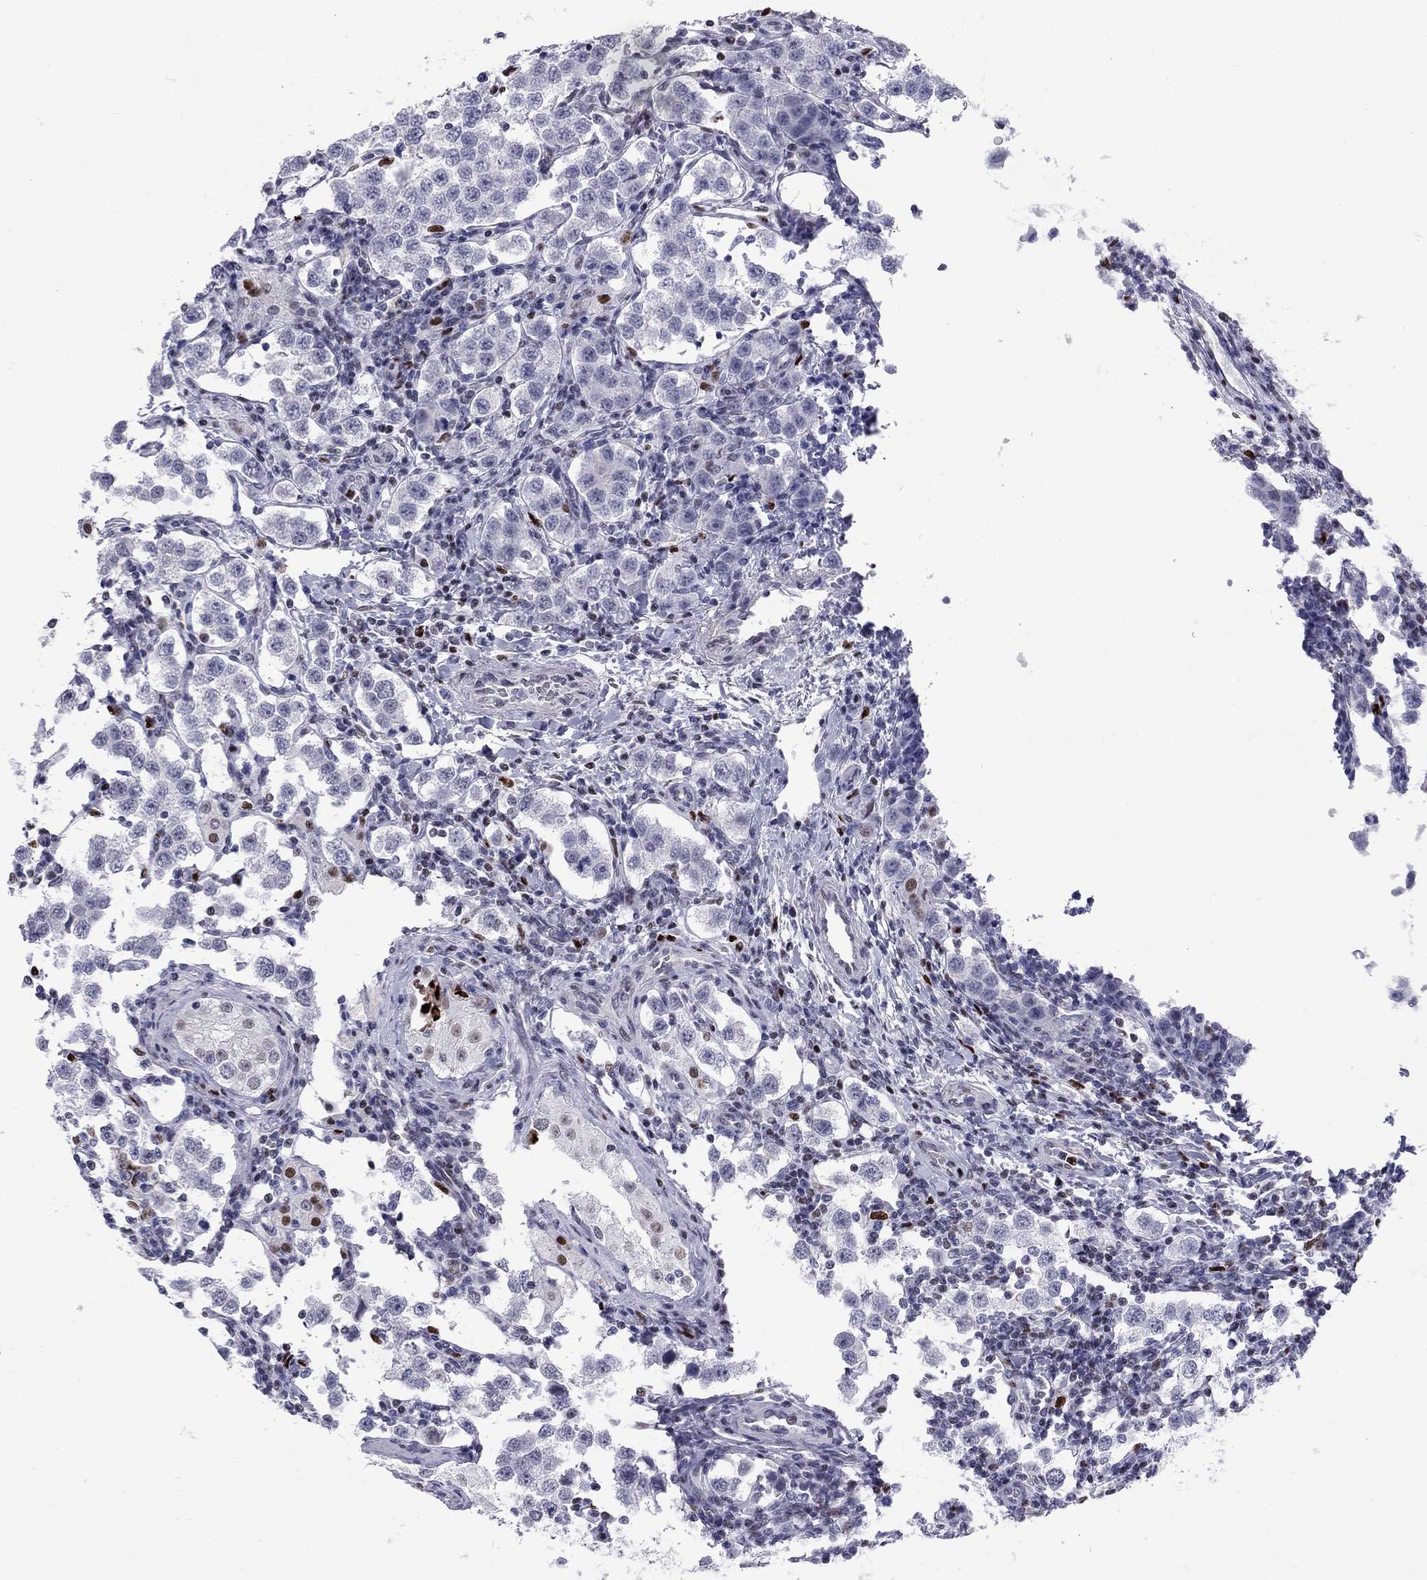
{"staining": {"intensity": "moderate", "quantity": "<25%", "location": "nuclear"}, "tissue": "testis cancer", "cell_type": "Tumor cells", "image_type": "cancer", "snomed": [{"axis": "morphology", "description": "Seminoma, NOS"}, {"axis": "topography", "description": "Testis"}], "caption": "Protein staining shows moderate nuclear staining in approximately <25% of tumor cells in testis cancer (seminoma). (DAB IHC with brightfield microscopy, high magnification).", "gene": "PCGF3", "patient": {"sex": "male", "age": 37}}